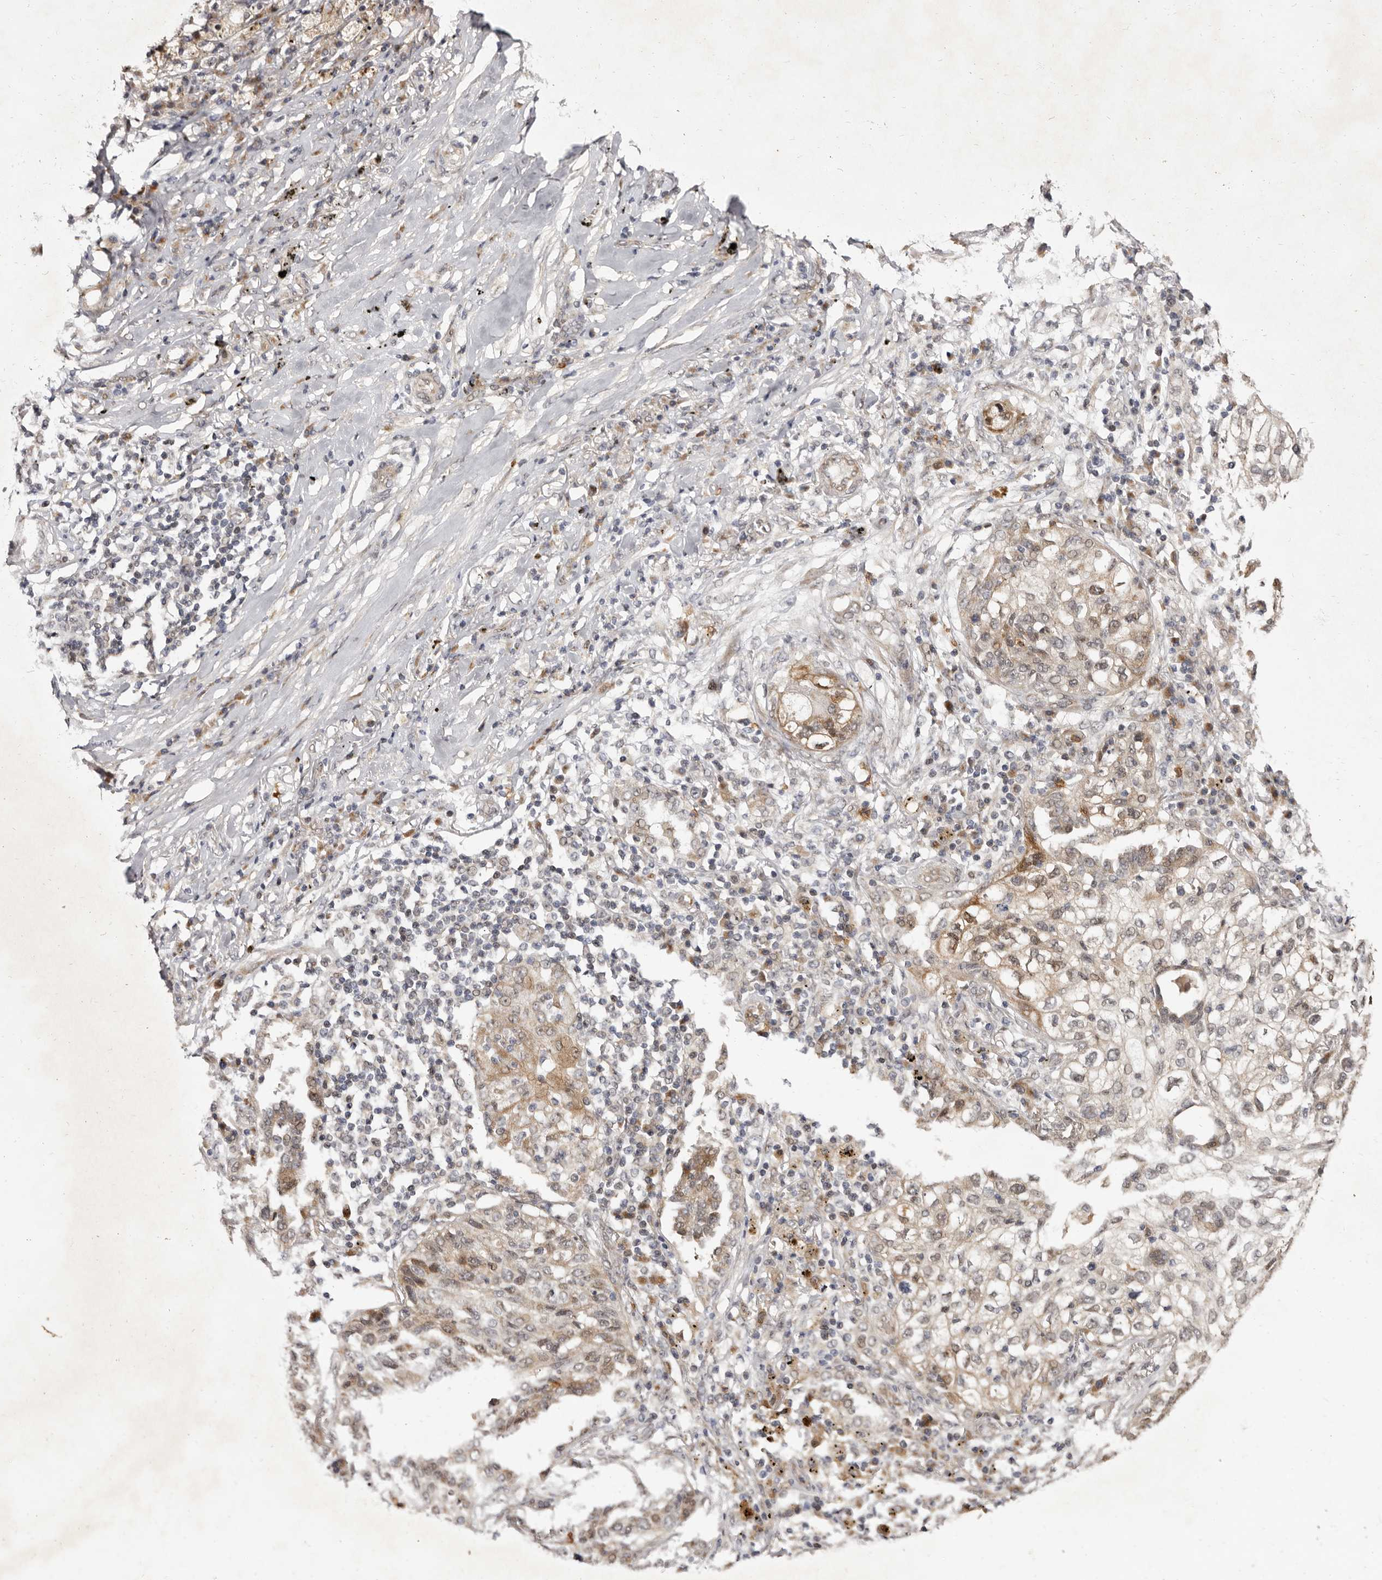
{"staining": {"intensity": "moderate", "quantity": "<25%", "location": "cytoplasmic/membranous,nuclear"}, "tissue": "lung cancer", "cell_type": "Tumor cells", "image_type": "cancer", "snomed": [{"axis": "morphology", "description": "Squamous cell carcinoma, NOS"}, {"axis": "topography", "description": "Lung"}], "caption": "Squamous cell carcinoma (lung) stained with a brown dye exhibits moderate cytoplasmic/membranous and nuclear positive staining in about <25% of tumor cells.", "gene": "ZNF326", "patient": {"sex": "female", "age": 63}}